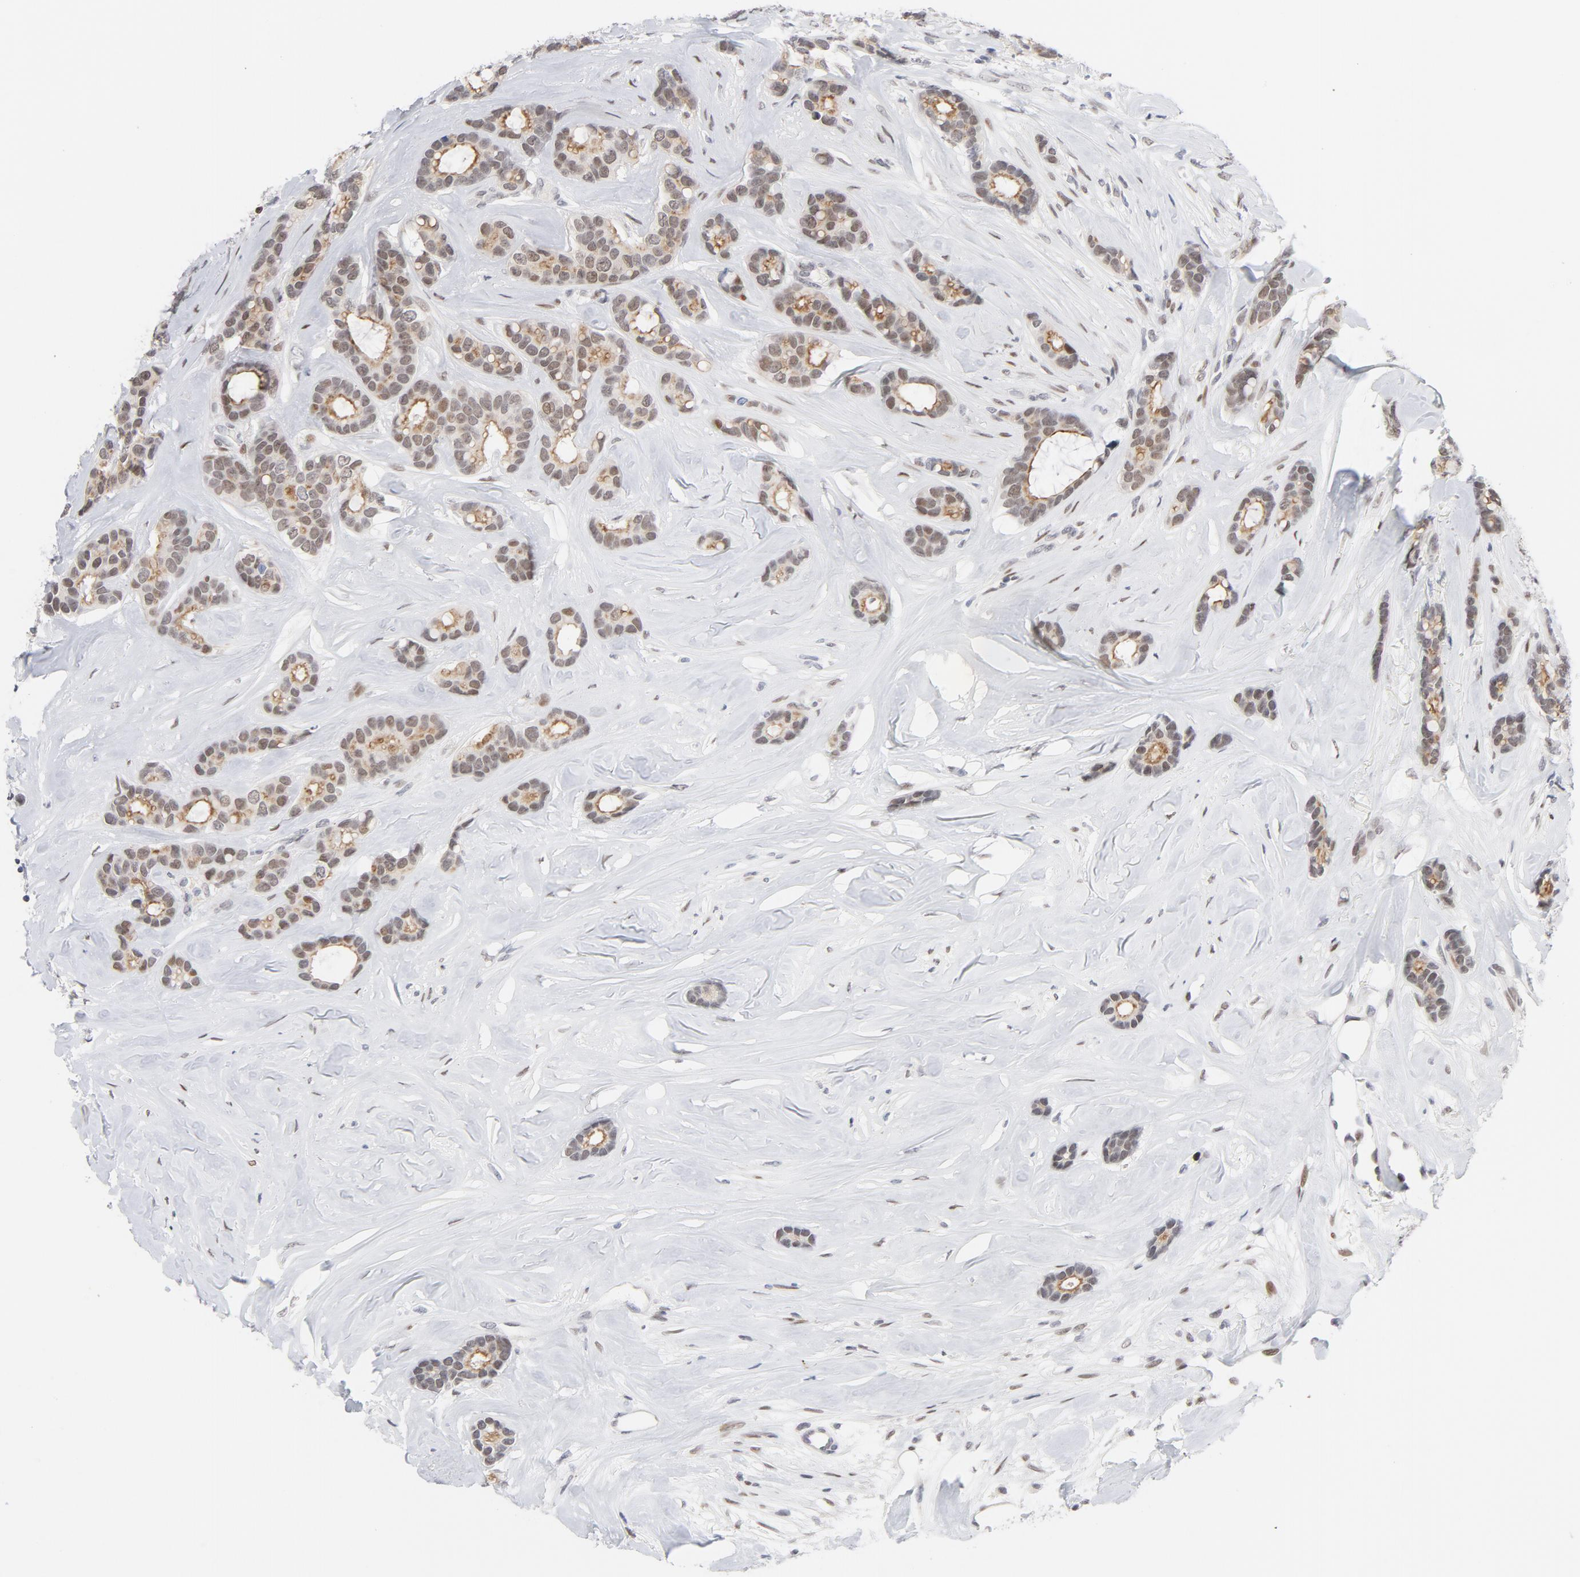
{"staining": {"intensity": "weak", "quantity": "25%-75%", "location": "cytoplasmic/membranous,nuclear"}, "tissue": "breast cancer", "cell_type": "Tumor cells", "image_type": "cancer", "snomed": [{"axis": "morphology", "description": "Duct carcinoma"}, {"axis": "topography", "description": "Breast"}], "caption": "An immunohistochemistry (IHC) photomicrograph of neoplastic tissue is shown. Protein staining in brown labels weak cytoplasmic/membranous and nuclear positivity in breast cancer (infiltrating ductal carcinoma) within tumor cells.", "gene": "NFIC", "patient": {"sex": "female", "age": 87}}